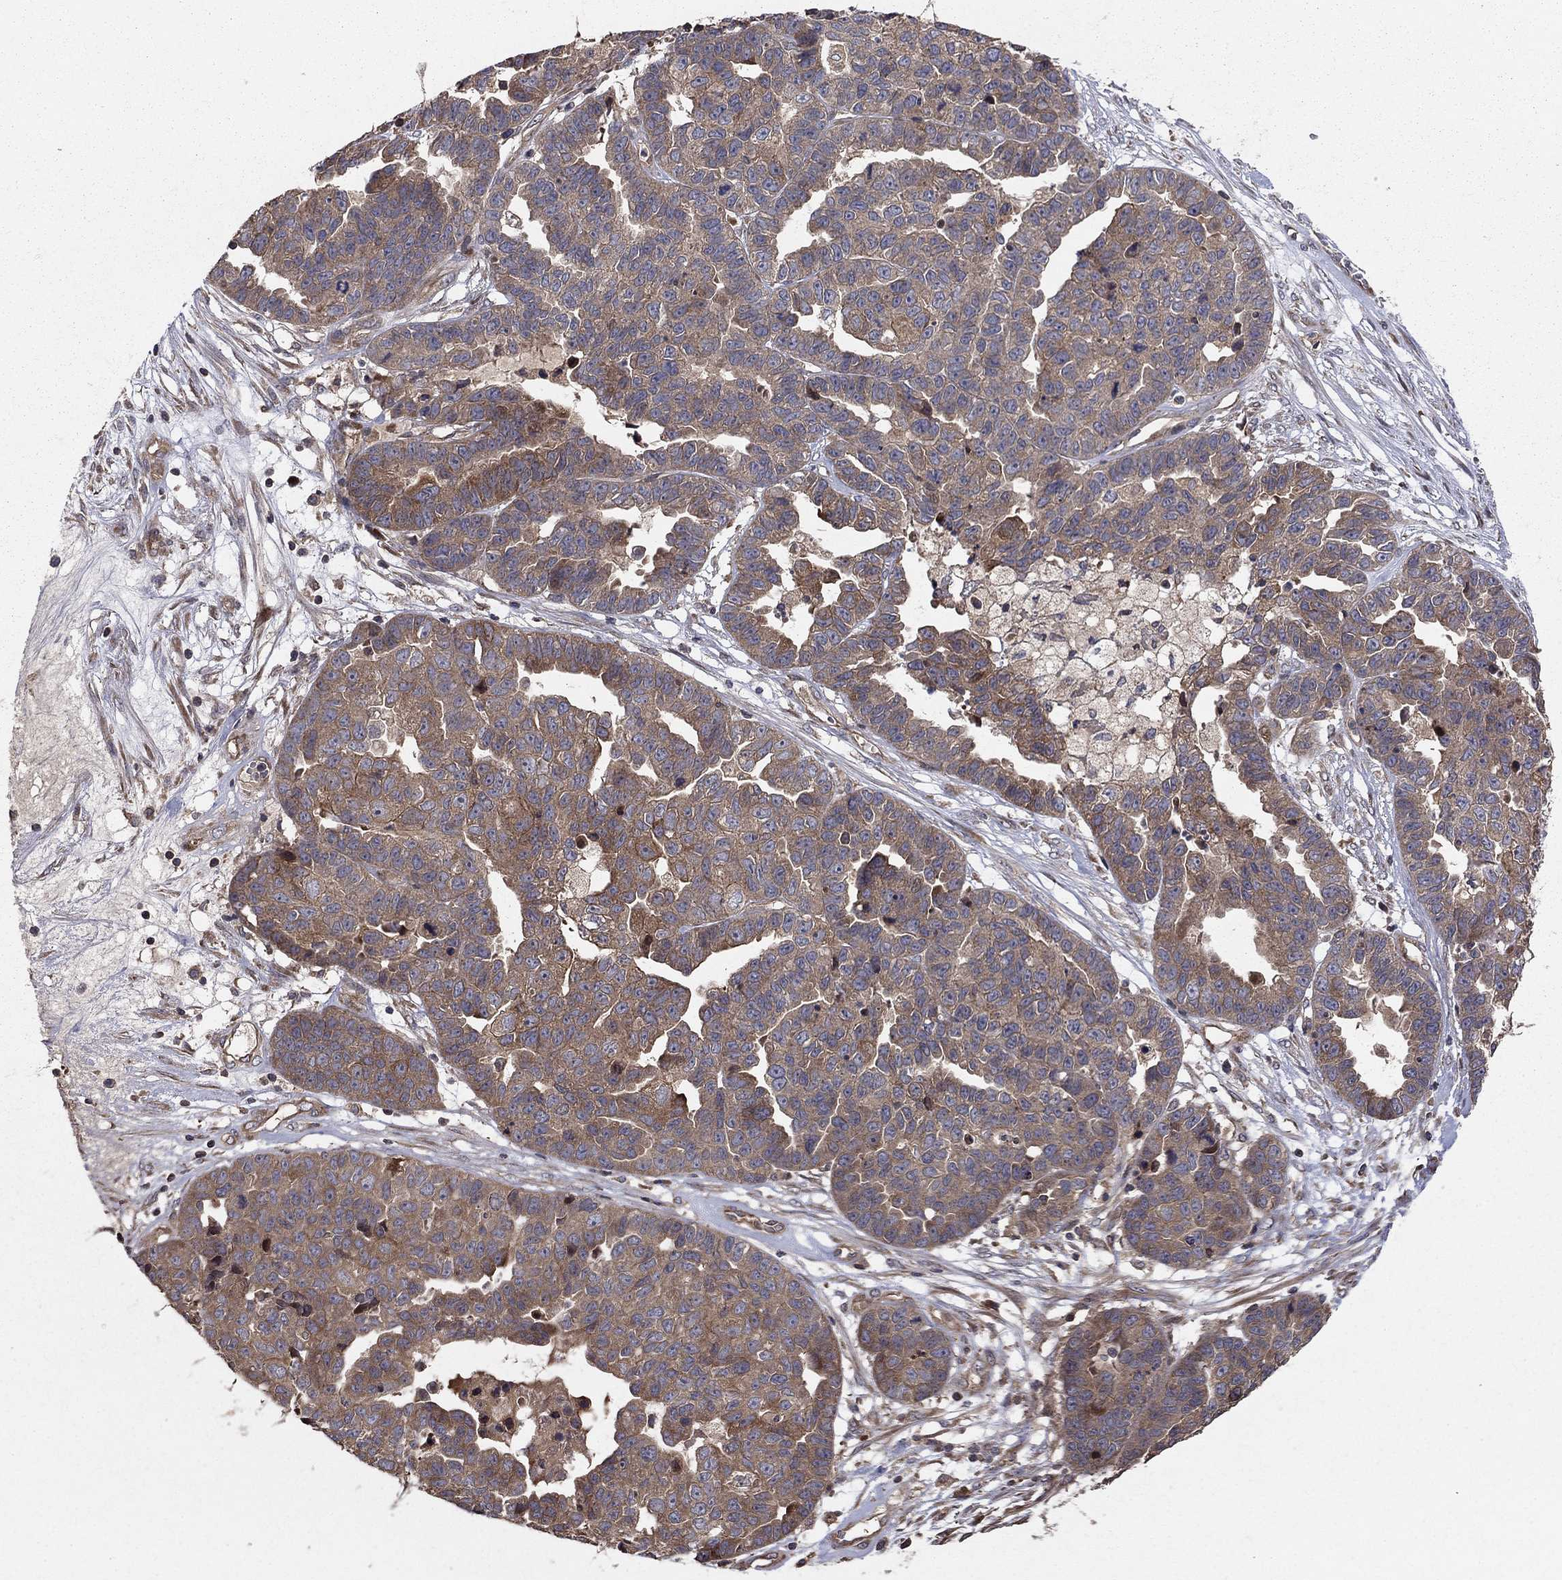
{"staining": {"intensity": "weak", "quantity": "25%-75%", "location": "cytoplasmic/membranous"}, "tissue": "ovarian cancer", "cell_type": "Tumor cells", "image_type": "cancer", "snomed": [{"axis": "morphology", "description": "Cystadenocarcinoma, serous, NOS"}, {"axis": "topography", "description": "Ovary"}], "caption": "There is low levels of weak cytoplasmic/membranous expression in tumor cells of ovarian serous cystadenocarcinoma, as demonstrated by immunohistochemical staining (brown color).", "gene": "BABAM2", "patient": {"sex": "female", "age": 87}}